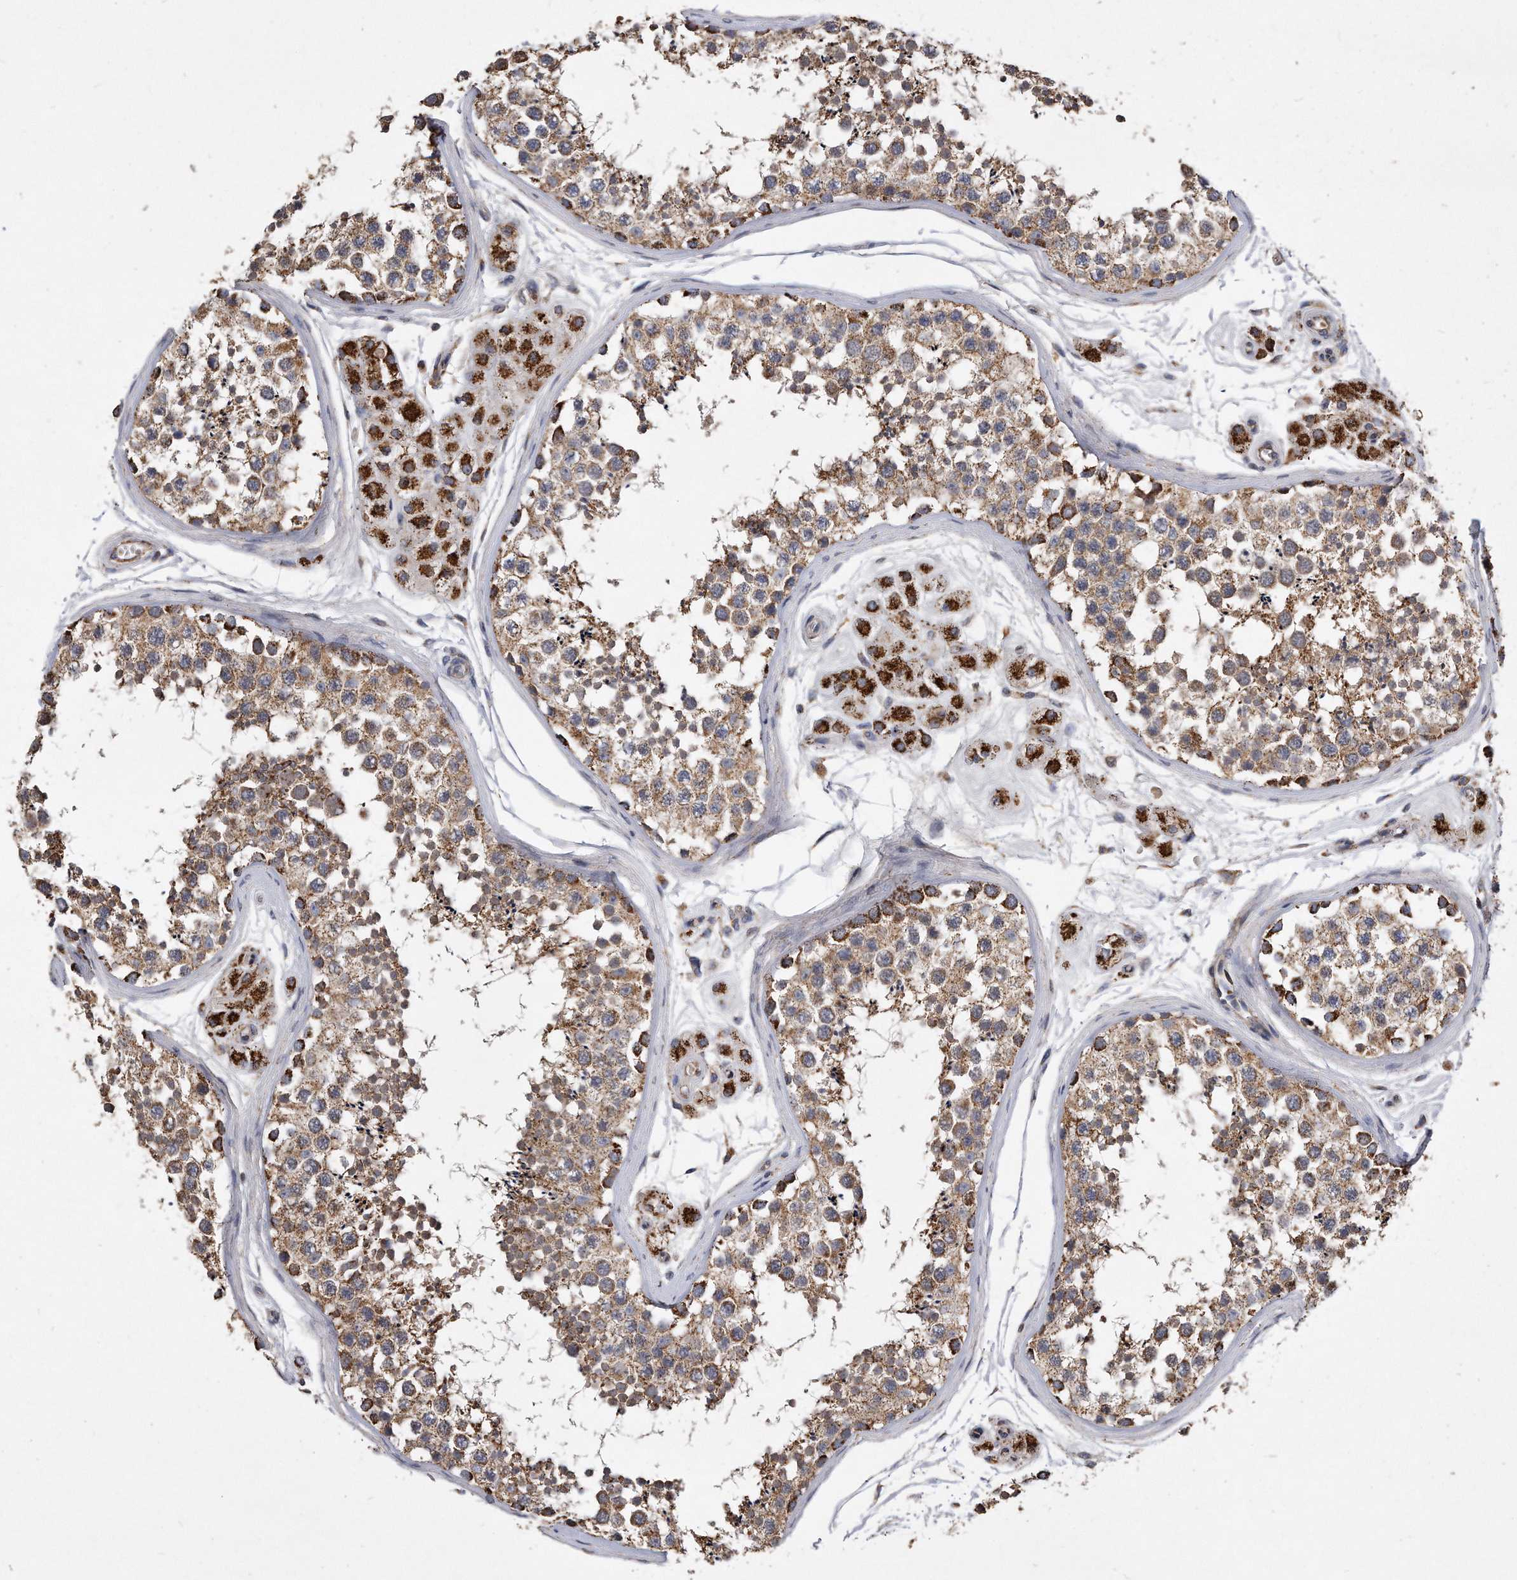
{"staining": {"intensity": "moderate", "quantity": ">75%", "location": "cytoplasmic/membranous"}, "tissue": "testis", "cell_type": "Cells in seminiferous ducts", "image_type": "normal", "snomed": [{"axis": "morphology", "description": "Normal tissue, NOS"}, {"axis": "topography", "description": "Testis"}], "caption": "Protein expression analysis of normal testis displays moderate cytoplasmic/membranous staining in about >75% of cells in seminiferous ducts. (Brightfield microscopy of DAB IHC at high magnification).", "gene": "PPP5C", "patient": {"sex": "male", "age": 56}}